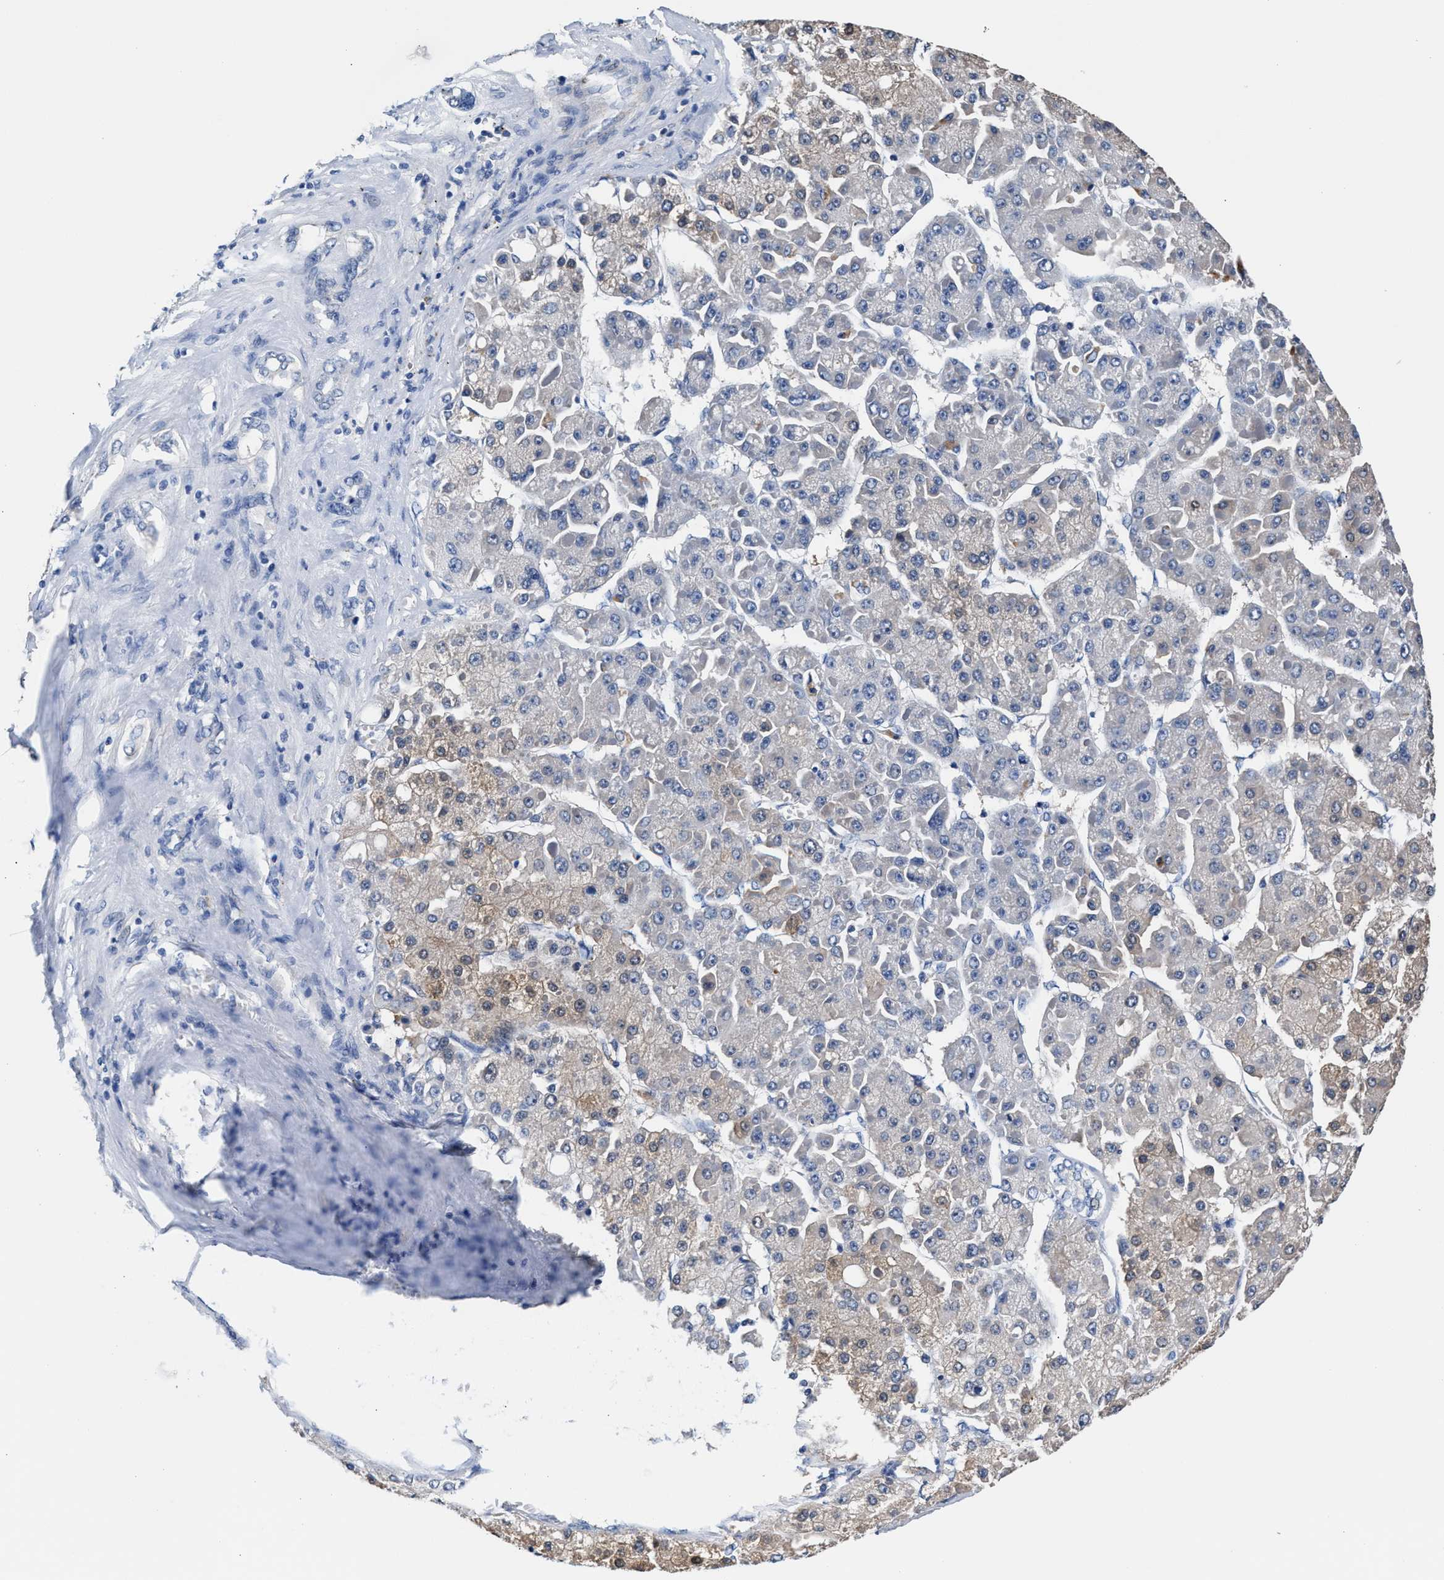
{"staining": {"intensity": "moderate", "quantity": "<25%", "location": "cytoplasmic/membranous"}, "tissue": "liver cancer", "cell_type": "Tumor cells", "image_type": "cancer", "snomed": [{"axis": "morphology", "description": "Carcinoma, Hepatocellular, NOS"}, {"axis": "topography", "description": "Liver"}], "caption": "This is a photomicrograph of immunohistochemistry (IHC) staining of hepatocellular carcinoma (liver), which shows moderate positivity in the cytoplasmic/membranous of tumor cells.", "gene": "GSTM1", "patient": {"sex": "female", "age": 73}}